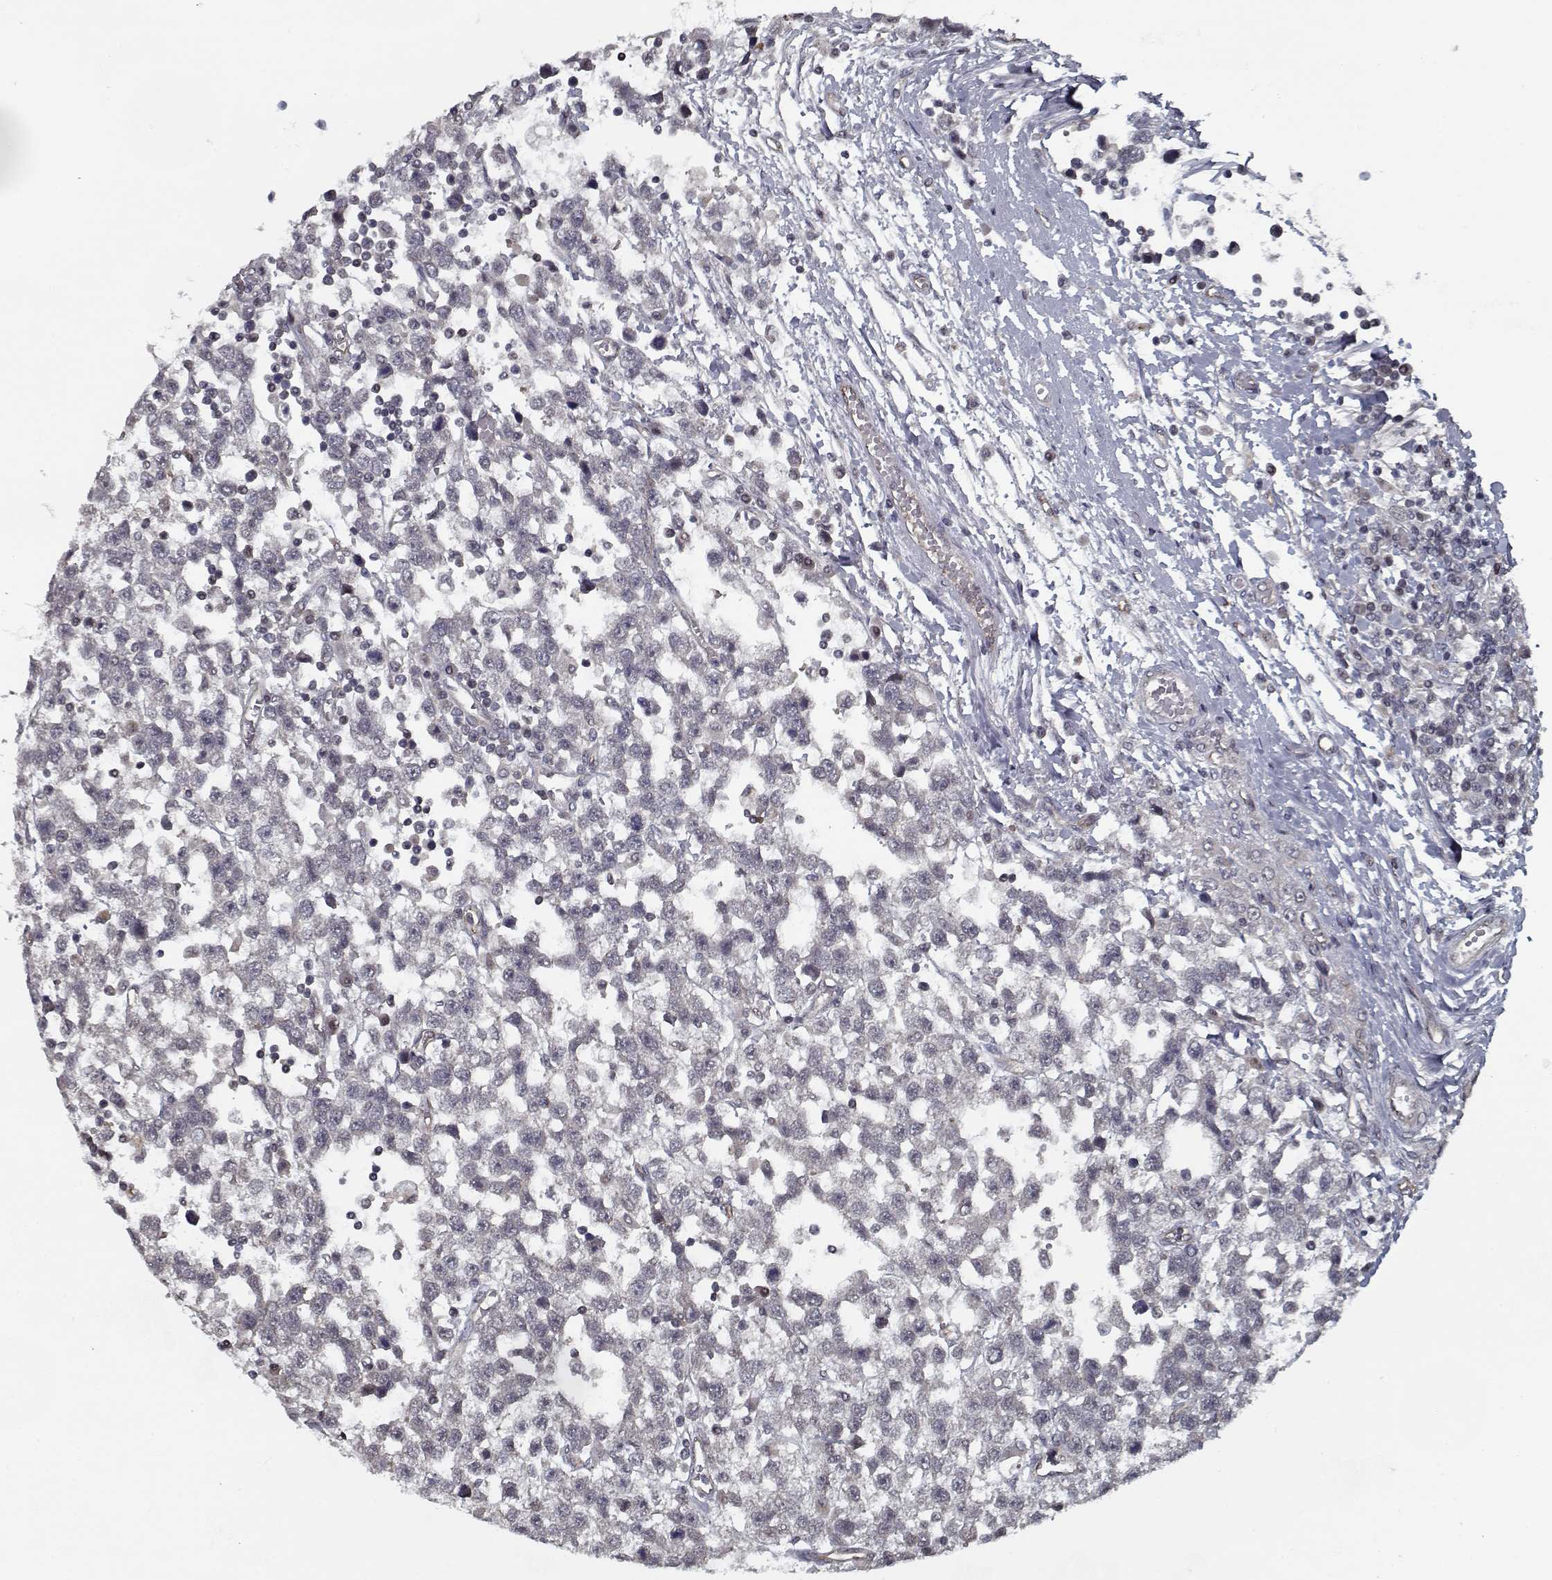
{"staining": {"intensity": "negative", "quantity": "none", "location": "none"}, "tissue": "testis cancer", "cell_type": "Tumor cells", "image_type": "cancer", "snomed": [{"axis": "morphology", "description": "Seminoma, NOS"}, {"axis": "topography", "description": "Testis"}], "caption": "Immunohistochemistry micrograph of human testis cancer stained for a protein (brown), which reveals no staining in tumor cells.", "gene": "NLK", "patient": {"sex": "male", "age": 34}}